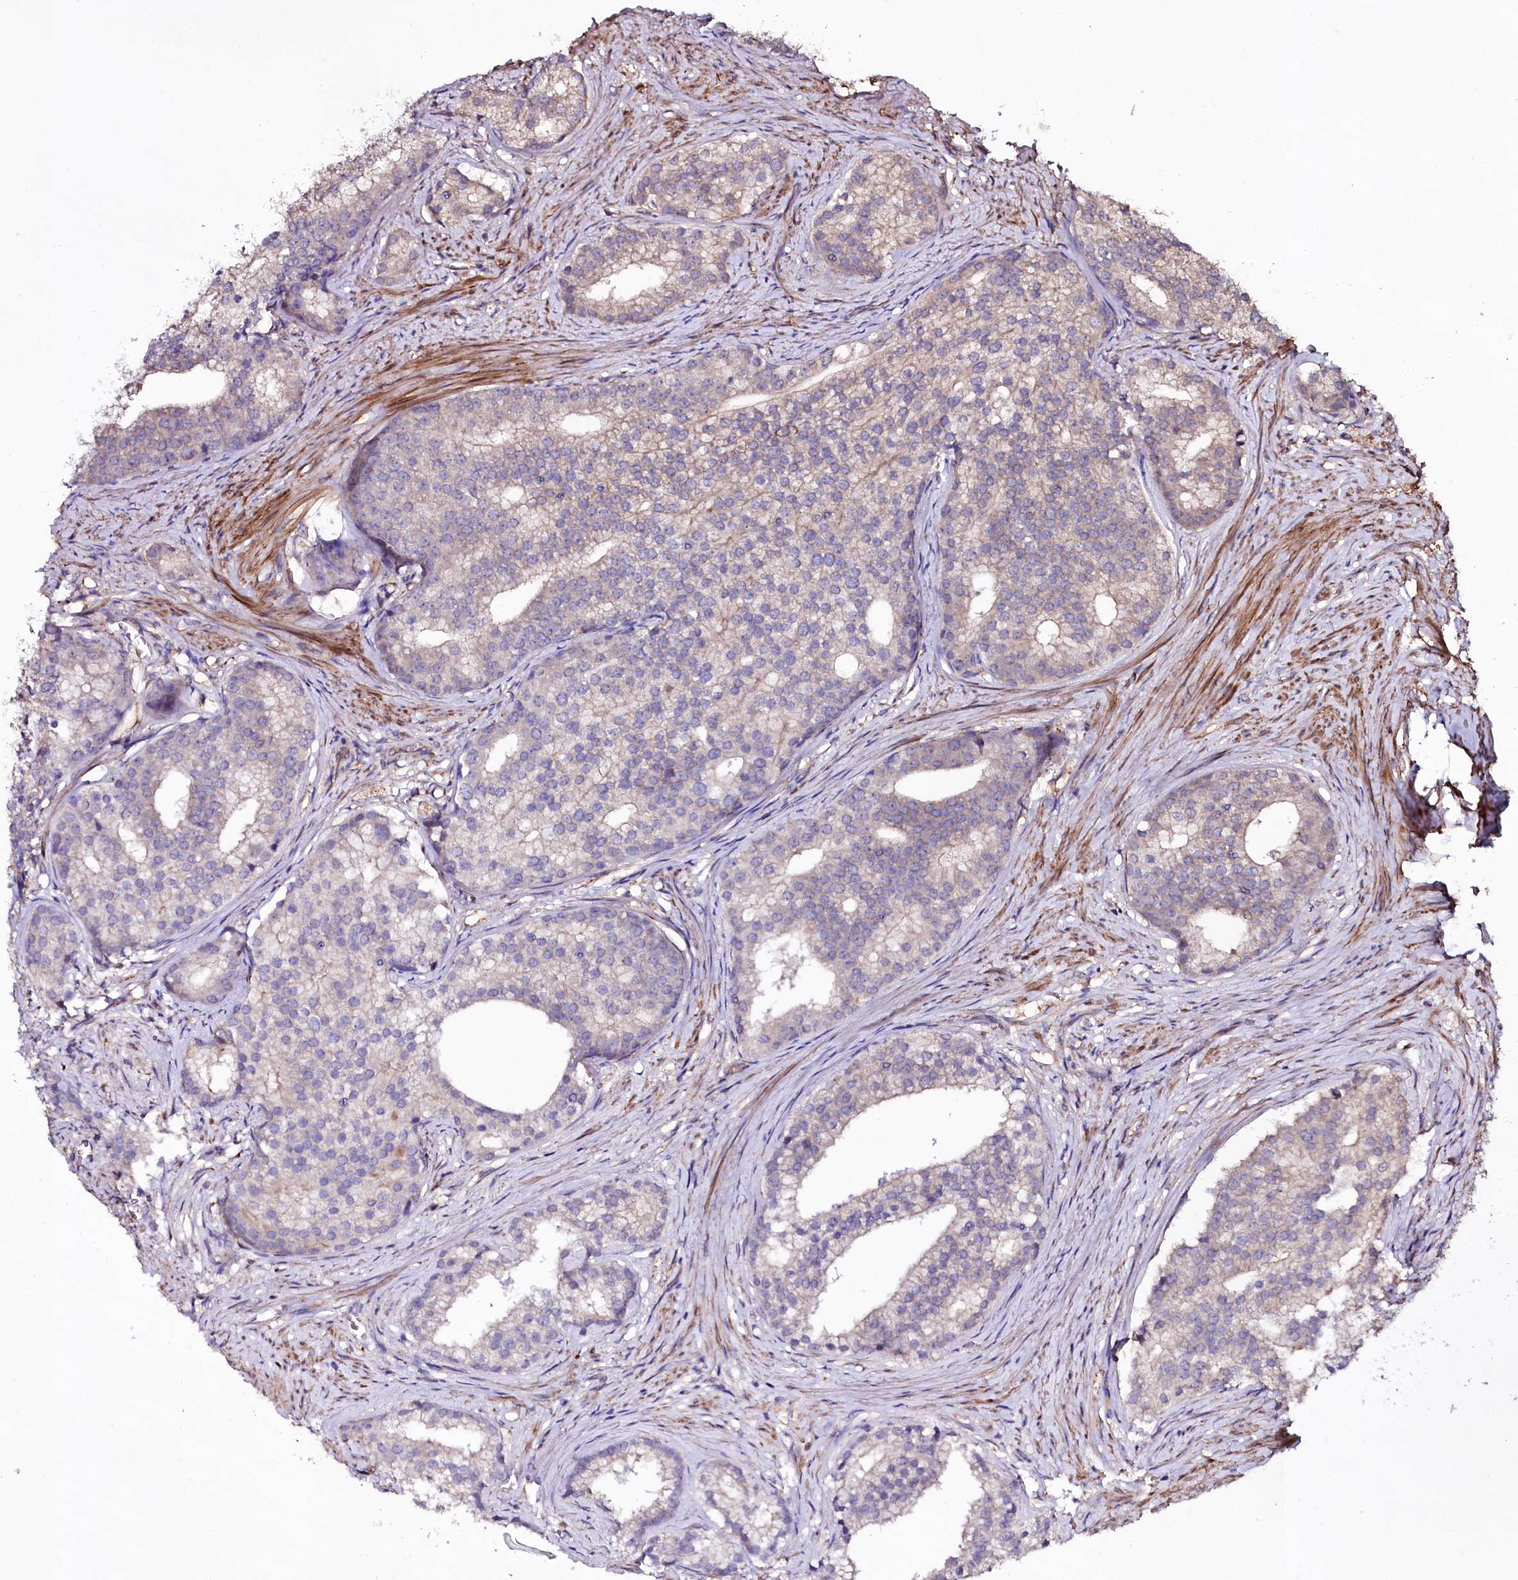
{"staining": {"intensity": "weak", "quantity": "<25%", "location": "cytoplasmic/membranous"}, "tissue": "prostate cancer", "cell_type": "Tumor cells", "image_type": "cancer", "snomed": [{"axis": "morphology", "description": "Adenocarcinoma, Low grade"}, {"axis": "topography", "description": "Prostate"}], "caption": "Tumor cells are negative for brown protein staining in prostate low-grade adenocarcinoma.", "gene": "WIPF3", "patient": {"sex": "male", "age": 71}}